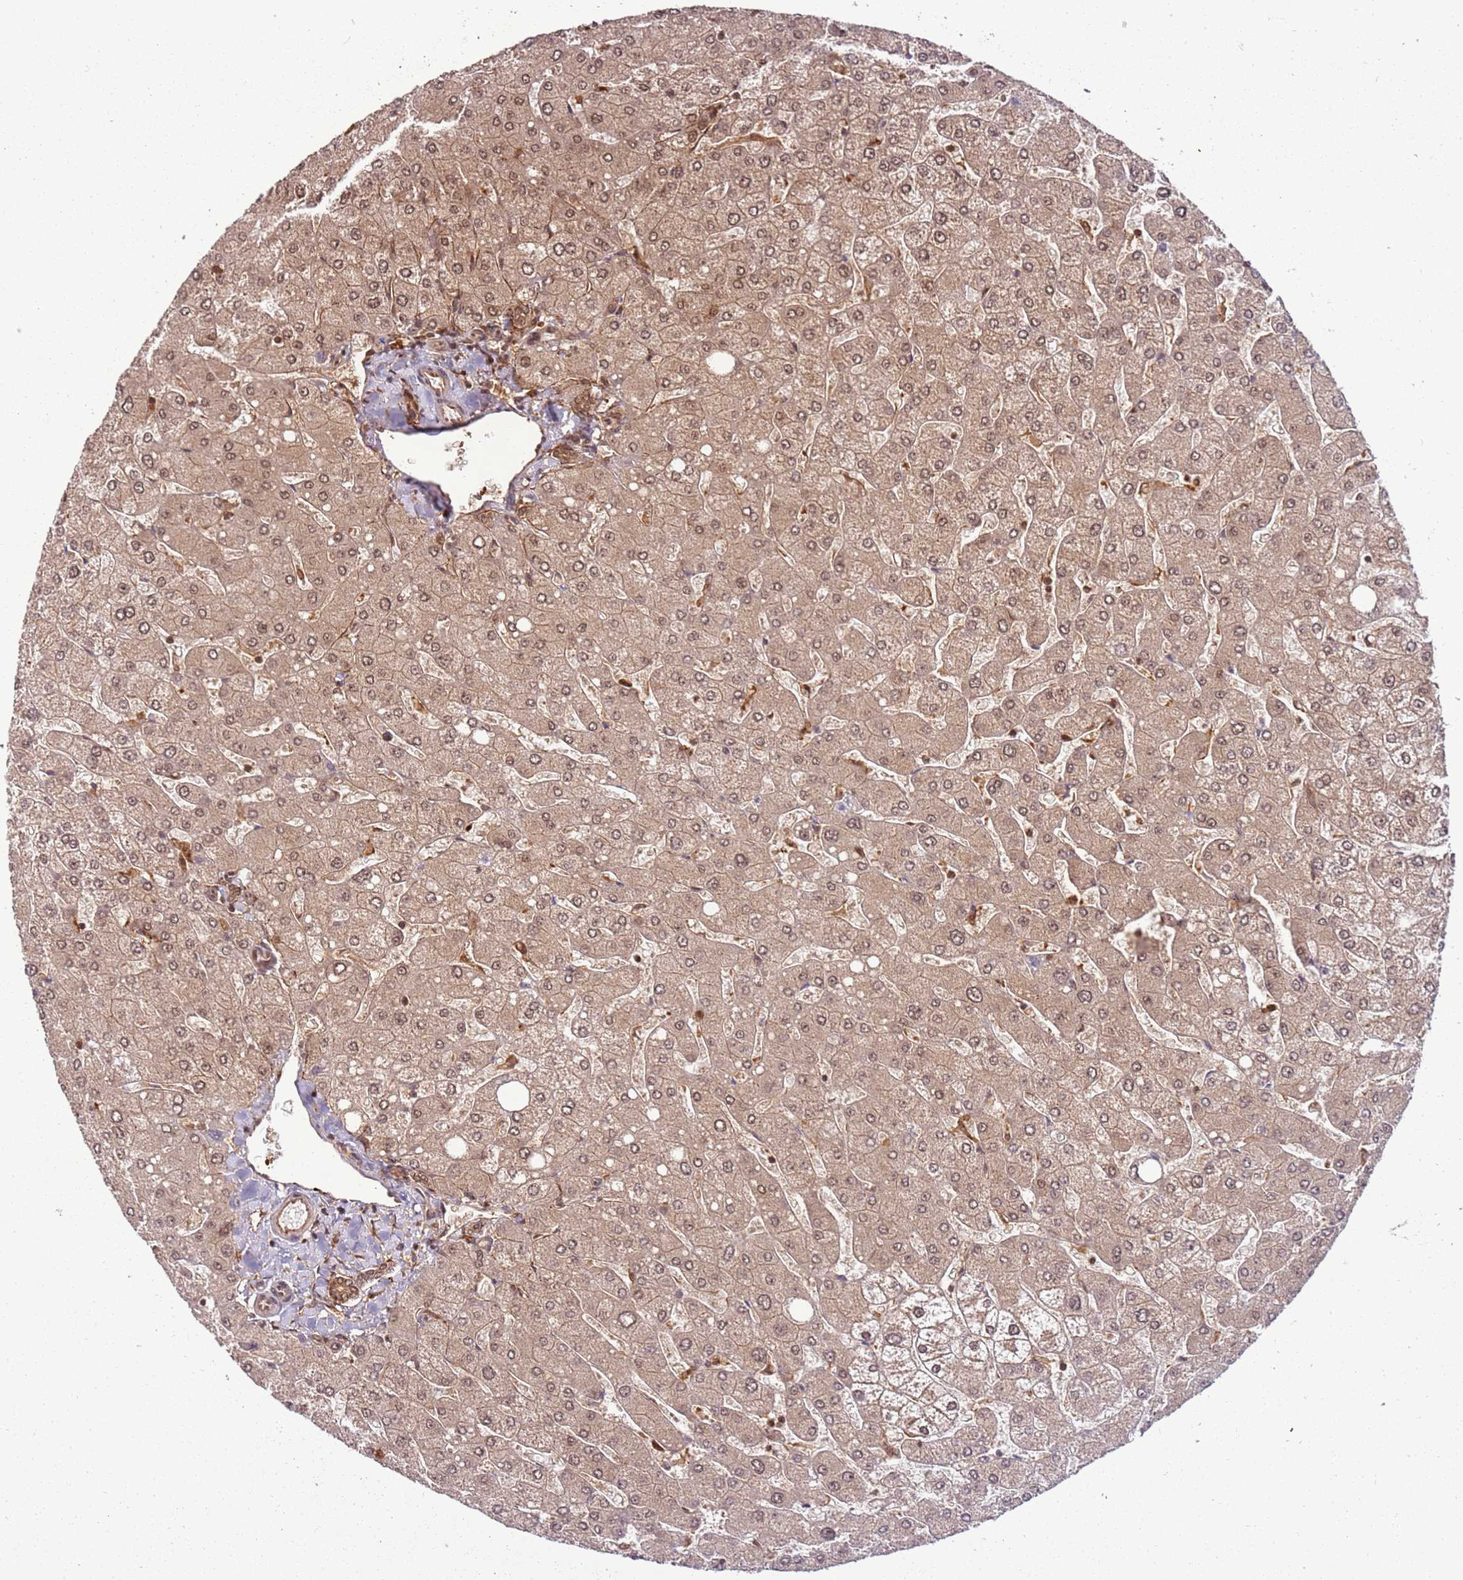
{"staining": {"intensity": "moderate", "quantity": ">75%", "location": "cytoplasmic/membranous,nuclear"}, "tissue": "liver", "cell_type": "Cholangiocytes", "image_type": "normal", "snomed": [{"axis": "morphology", "description": "Normal tissue, NOS"}, {"axis": "topography", "description": "Liver"}], "caption": "High-power microscopy captured an IHC histopathology image of unremarkable liver, revealing moderate cytoplasmic/membranous,nuclear expression in approximately >75% of cholangiocytes.", "gene": "PGLS", "patient": {"sex": "male", "age": 55}}